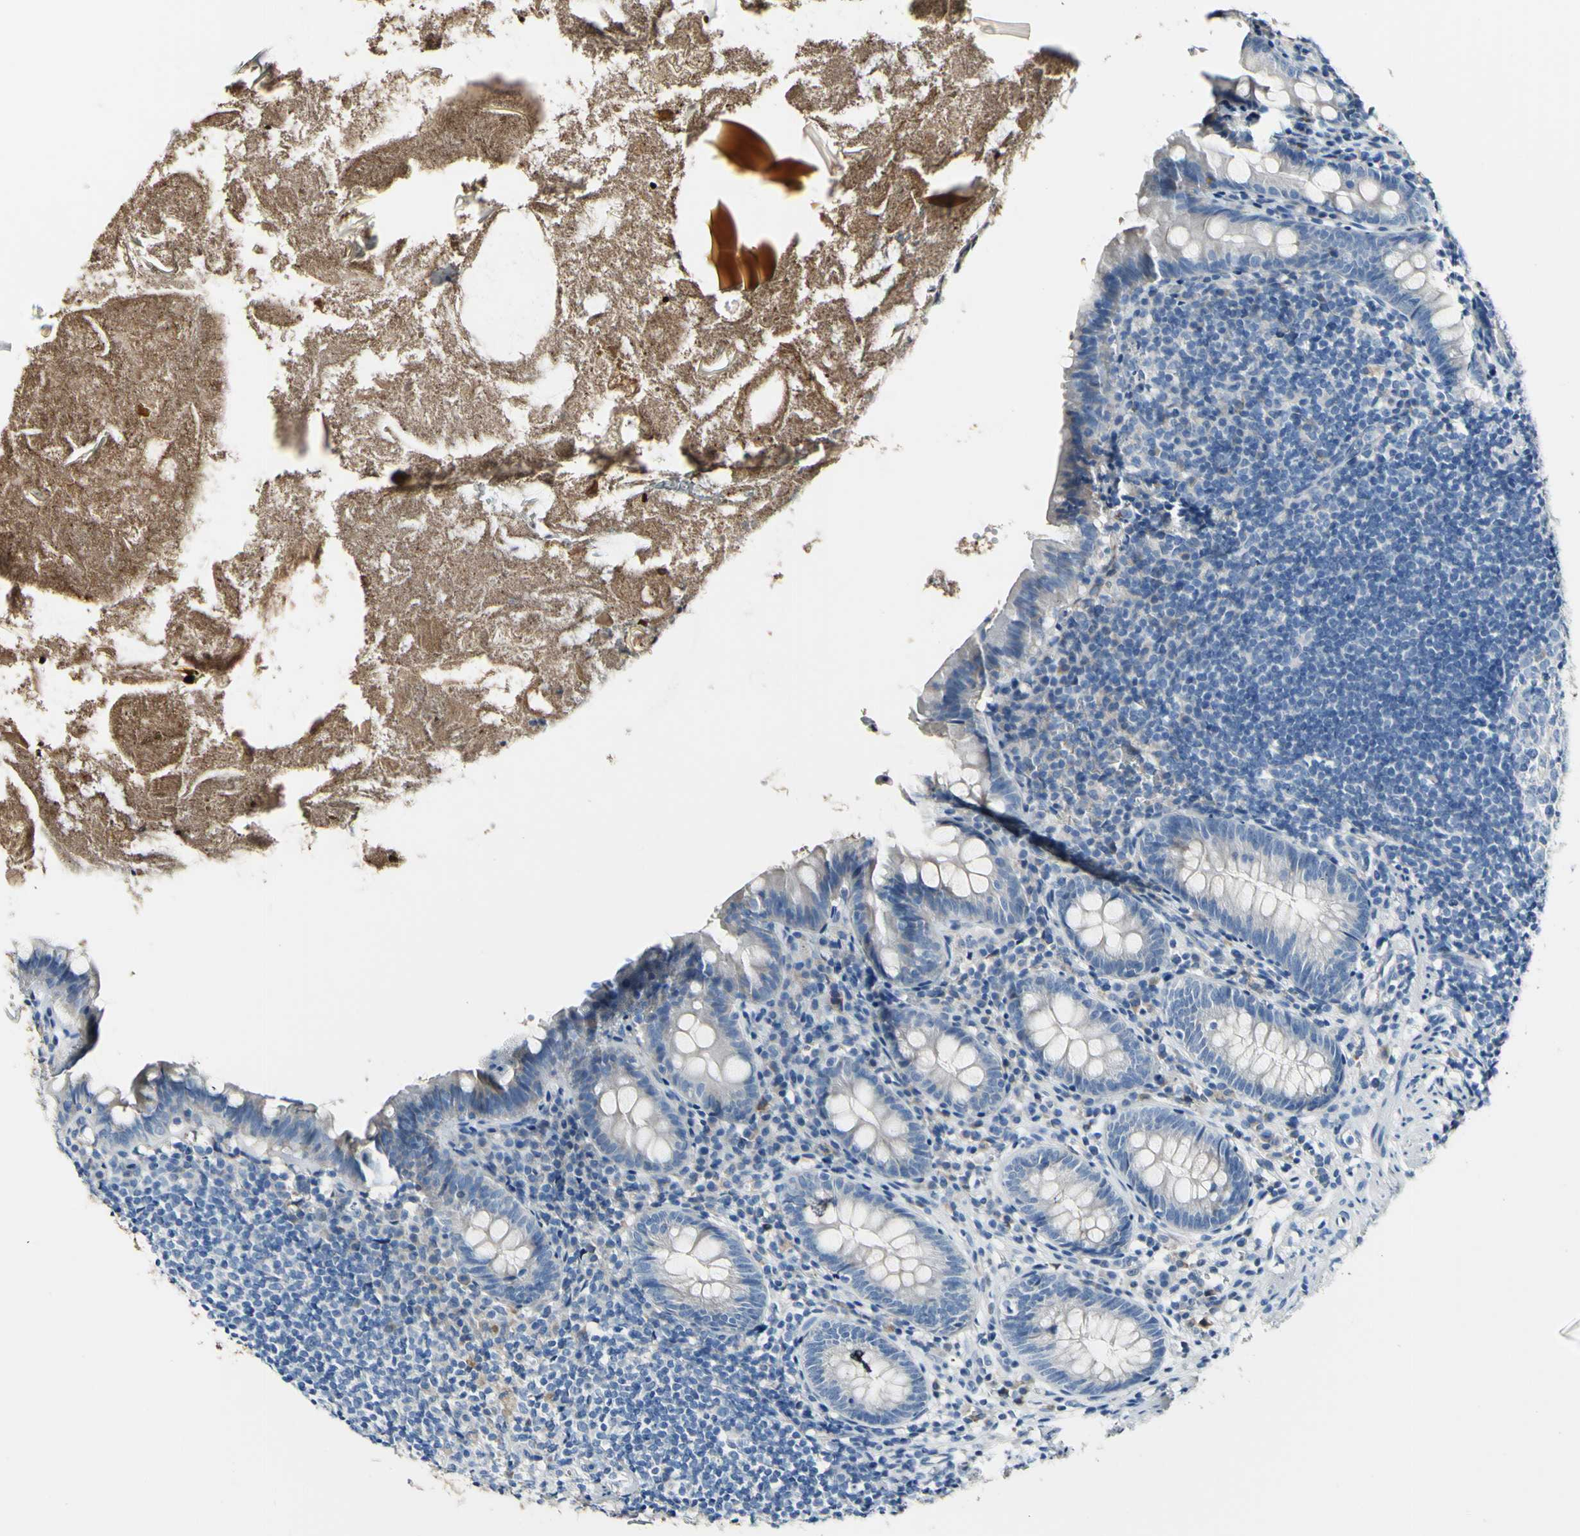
{"staining": {"intensity": "negative", "quantity": "none", "location": "none"}, "tissue": "appendix", "cell_type": "Glandular cells", "image_type": "normal", "snomed": [{"axis": "morphology", "description": "Normal tissue, NOS"}, {"axis": "topography", "description": "Appendix"}], "caption": "DAB (3,3'-diaminobenzidine) immunohistochemical staining of normal human appendix exhibits no significant expression in glandular cells.", "gene": "COL6A3", "patient": {"sex": "male", "age": 52}}